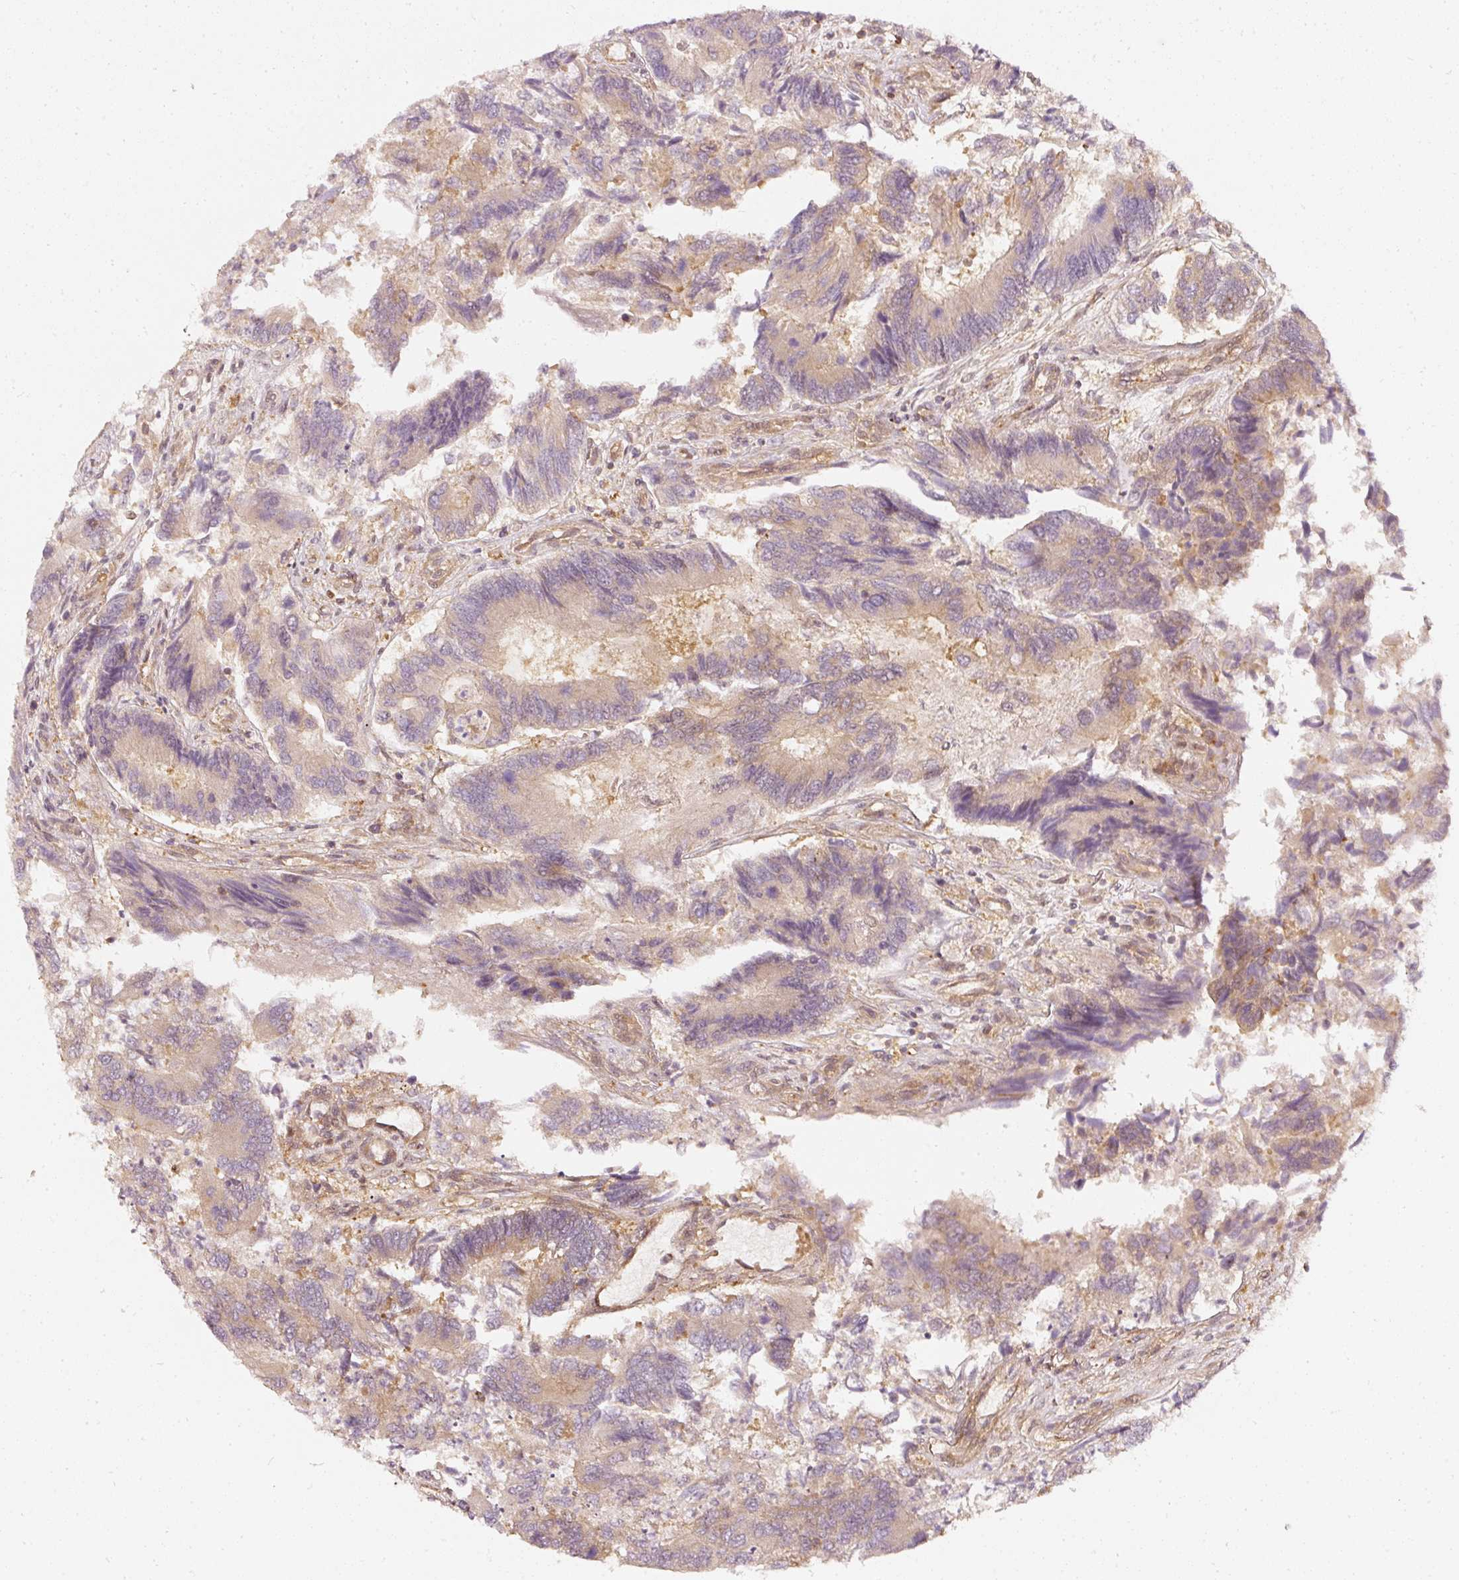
{"staining": {"intensity": "weak", "quantity": "<25%", "location": "cytoplasmic/membranous"}, "tissue": "colorectal cancer", "cell_type": "Tumor cells", "image_type": "cancer", "snomed": [{"axis": "morphology", "description": "Adenocarcinoma, NOS"}, {"axis": "topography", "description": "Colon"}], "caption": "There is no significant staining in tumor cells of colorectal cancer (adenocarcinoma).", "gene": "ASMTL", "patient": {"sex": "female", "age": 67}}